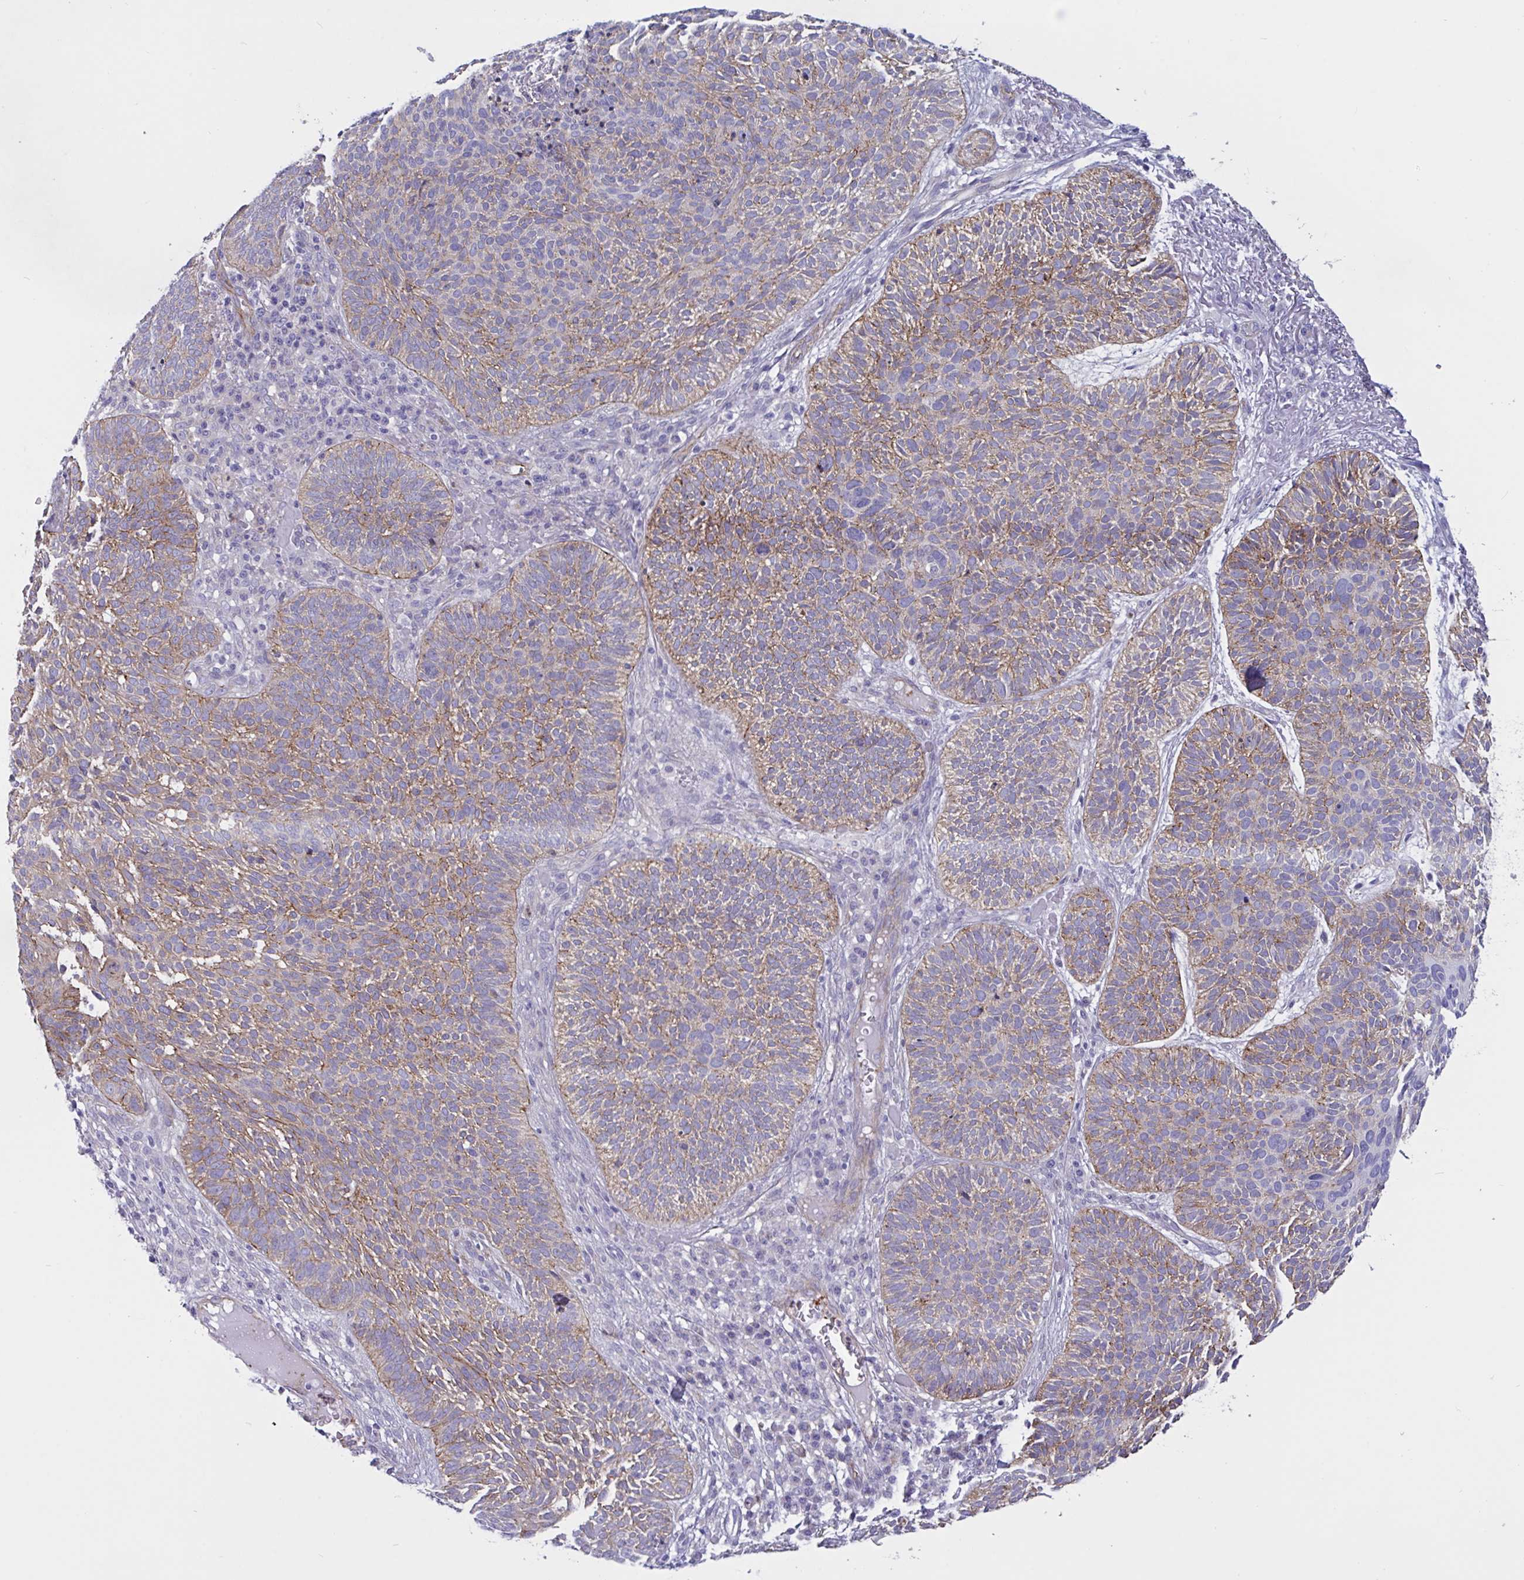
{"staining": {"intensity": "weak", "quantity": "25%-75%", "location": "cytoplasmic/membranous"}, "tissue": "skin cancer", "cell_type": "Tumor cells", "image_type": "cancer", "snomed": [{"axis": "morphology", "description": "Basal cell carcinoma"}, {"axis": "topography", "description": "Skin"}, {"axis": "topography", "description": "Skin of face"}], "caption": "Immunohistochemistry (IHC) photomicrograph of neoplastic tissue: basal cell carcinoma (skin) stained using immunohistochemistry (IHC) displays low levels of weak protein expression localized specifically in the cytoplasmic/membranous of tumor cells, appearing as a cytoplasmic/membranous brown color.", "gene": "OXLD1", "patient": {"sex": "female", "age": 82}}